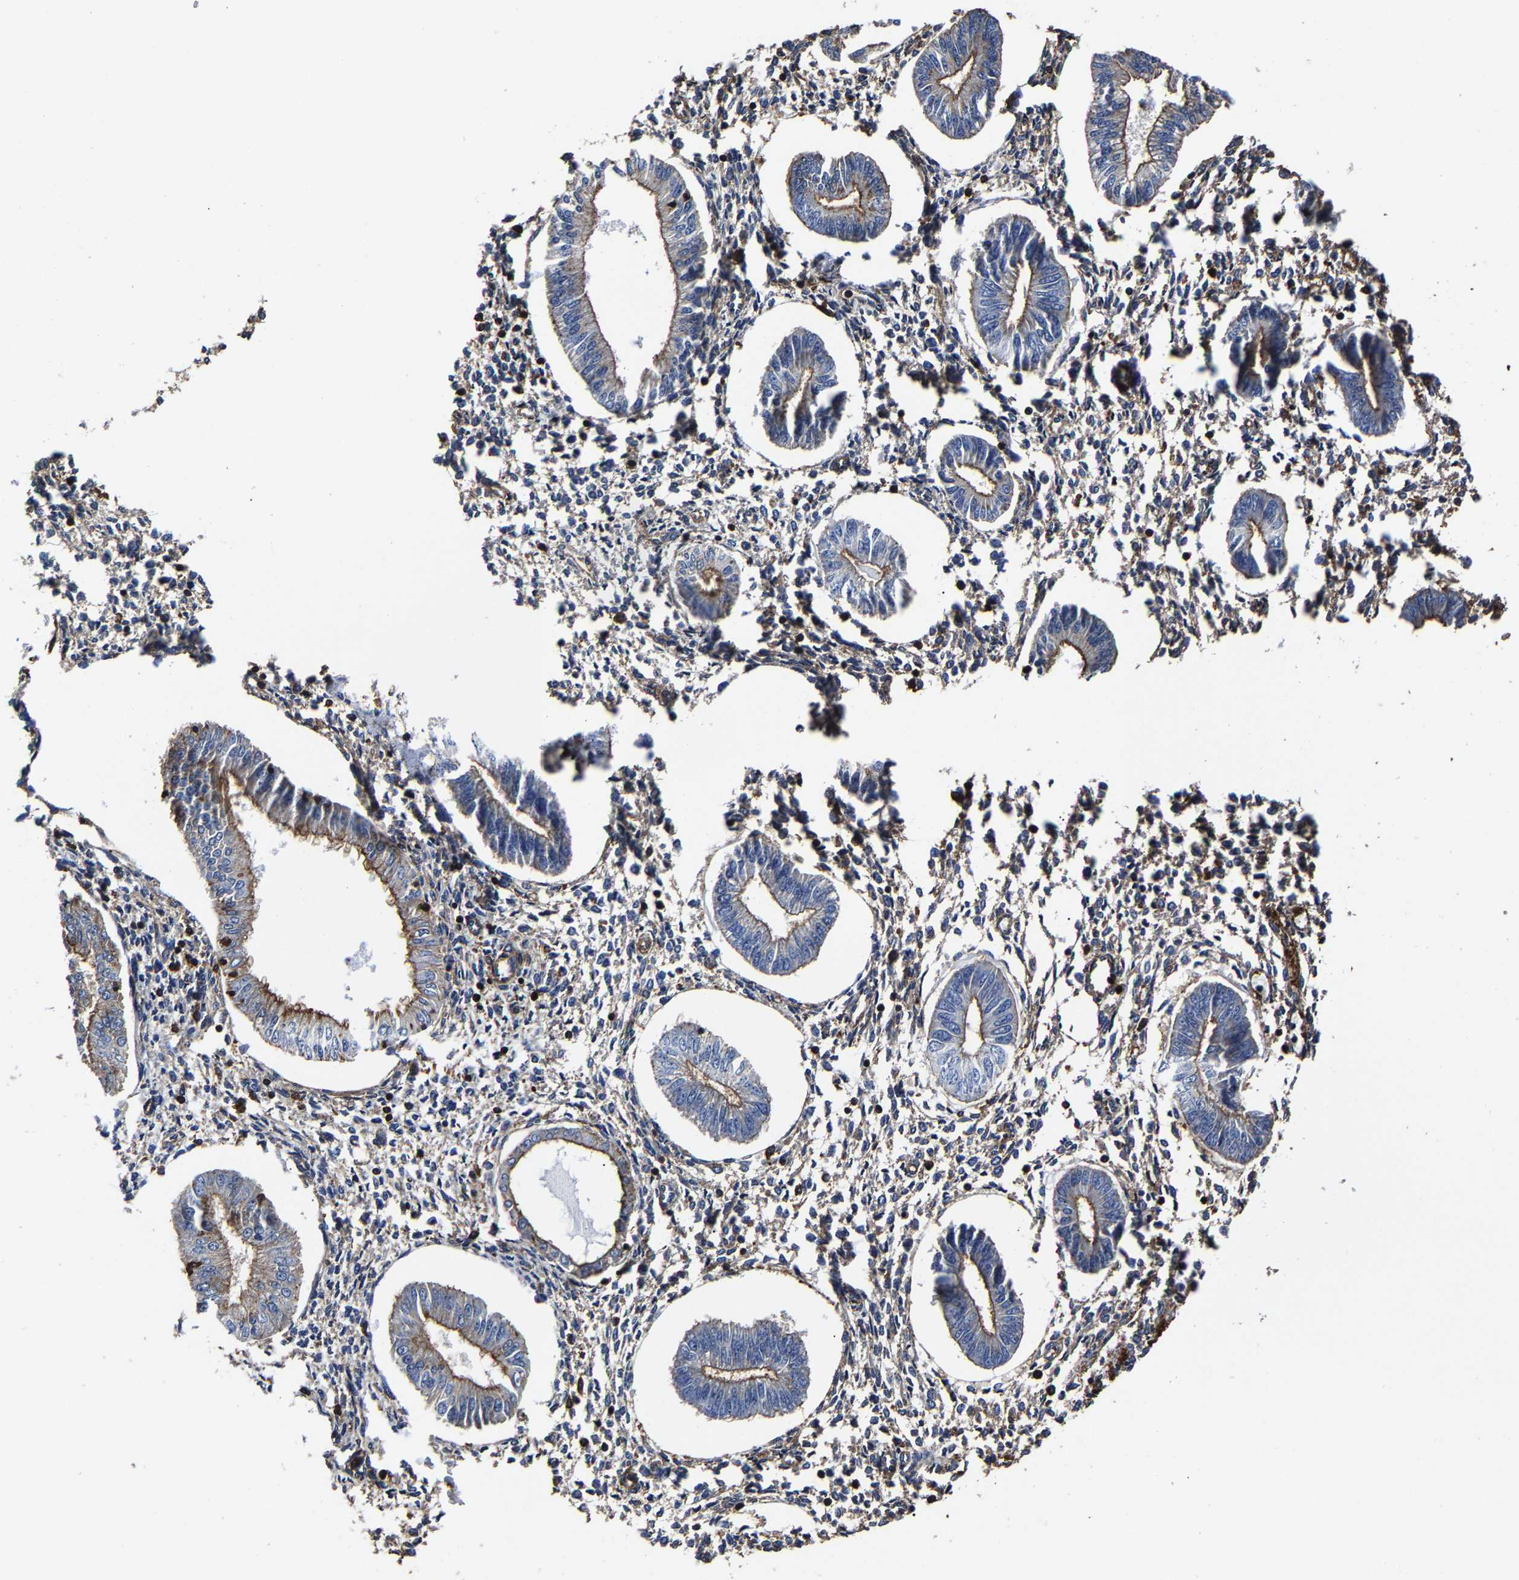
{"staining": {"intensity": "weak", "quantity": "25%-75%", "location": "cytoplasmic/membranous"}, "tissue": "endometrium", "cell_type": "Cells in endometrial stroma", "image_type": "normal", "snomed": [{"axis": "morphology", "description": "Normal tissue, NOS"}, {"axis": "topography", "description": "Endometrium"}], "caption": "Cells in endometrial stroma exhibit low levels of weak cytoplasmic/membranous staining in approximately 25%-75% of cells in unremarkable human endometrium. The staining was performed using DAB, with brown indicating positive protein expression. Nuclei are stained blue with hematoxylin.", "gene": "SSH3", "patient": {"sex": "female", "age": 50}}